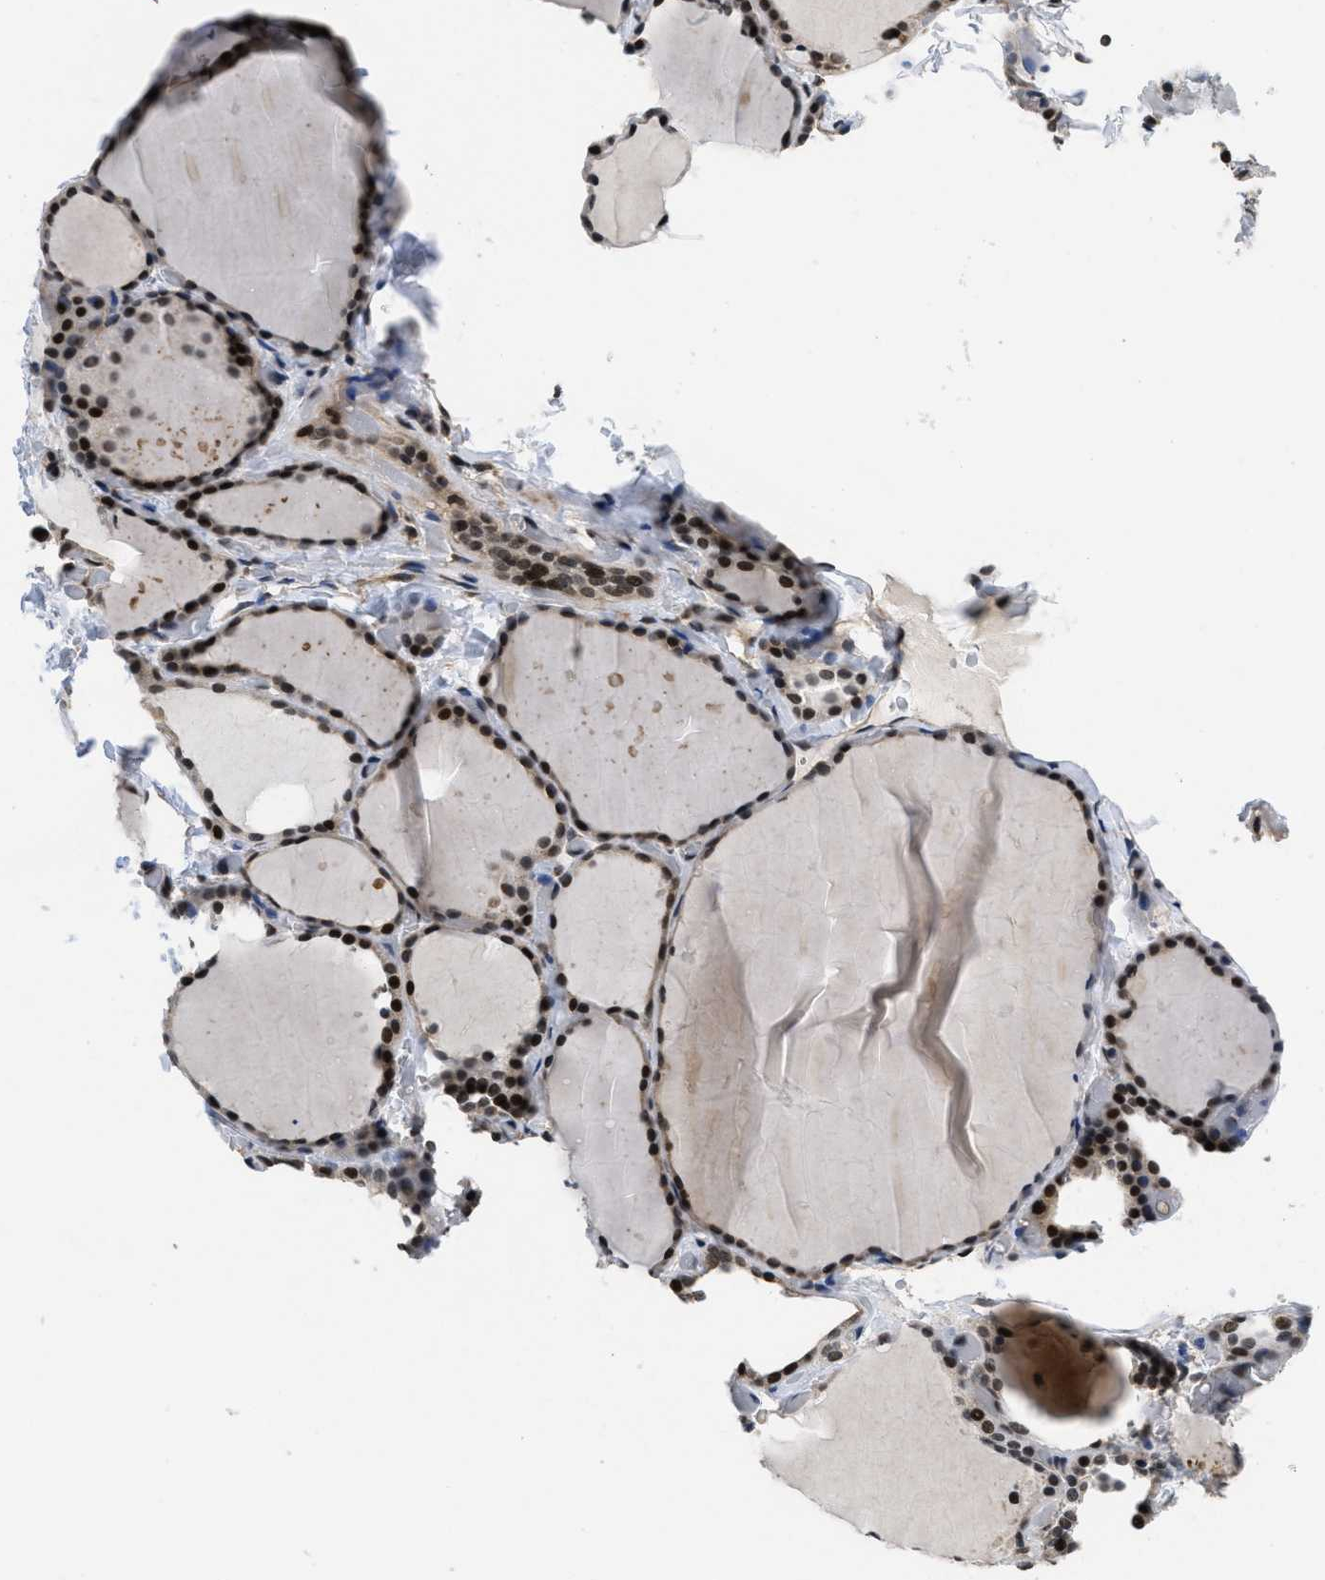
{"staining": {"intensity": "strong", "quantity": ">75%", "location": "cytoplasmic/membranous,nuclear"}, "tissue": "thyroid gland", "cell_type": "Glandular cells", "image_type": "normal", "snomed": [{"axis": "morphology", "description": "Normal tissue, NOS"}, {"axis": "topography", "description": "Thyroid gland"}], "caption": "The histopathology image demonstrates staining of unremarkable thyroid gland, revealing strong cytoplasmic/membranous,nuclear protein staining (brown color) within glandular cells. (DAB IHC with brightfield microscopy, high magnification).", "gene": "CUL4B", "patient": {"sex": "female", "age": 22}}